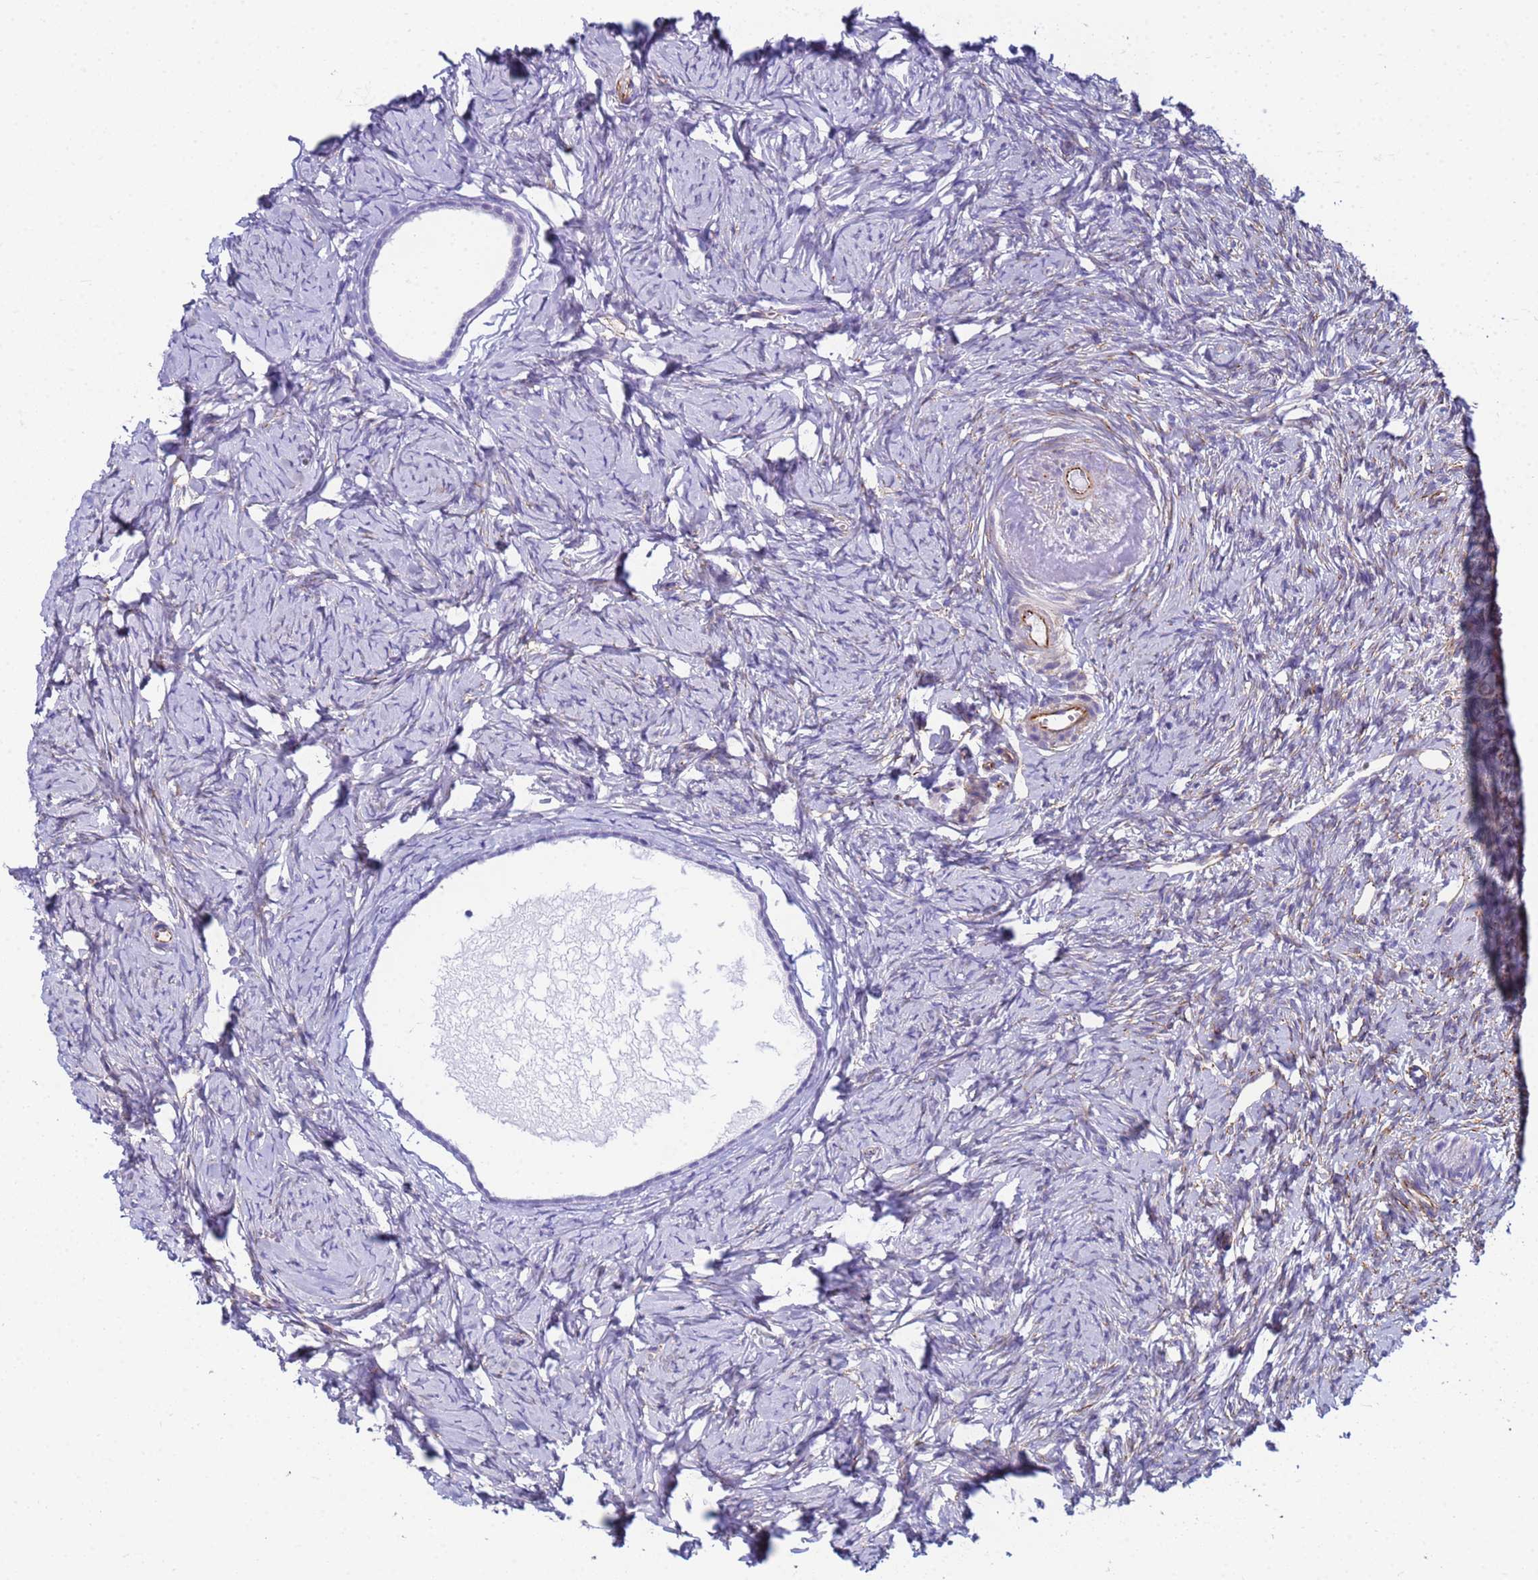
{"staining": {"intensity": "moderate", "quantity": "25%-75%", "location": "cytoplasmic/membranous"}, "tissue": "ovary", "cell_type": "Ovarian stroma cells", "image_type": "normal", "snomed": [{"axis": "morphology", "description": "Normal tissue, NOS"}, {"axis": "topography", "description": "Ovary"}], "caption": "About 25%-75% of ovarian stroma cells in benign human ovary exhibit moderate cytoplasmic/membranous protein expression as visualized by brown immunohistochemical staining.", "gene": "UBXN2B", "patient": {"sex": "female", "age": 51}}